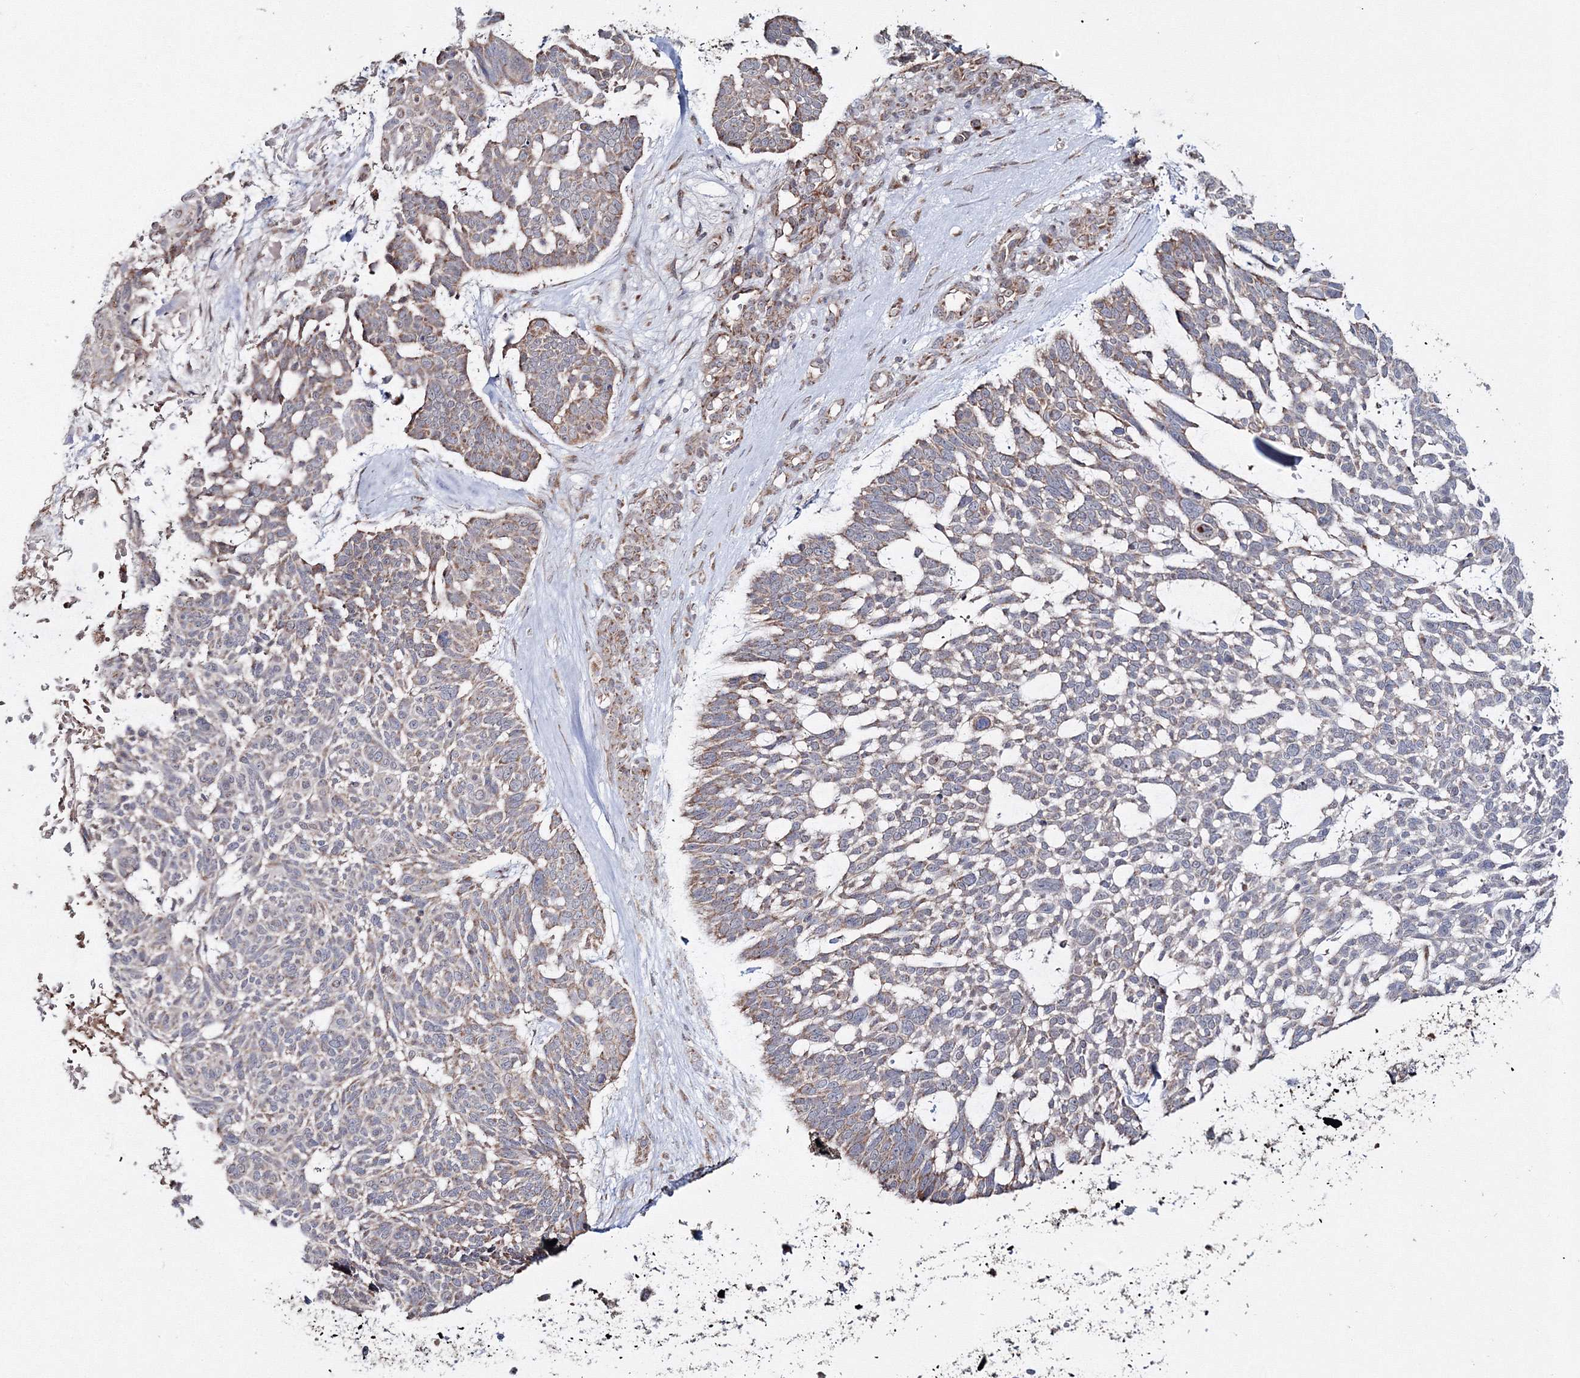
{"staining": {"intensity": "weak", "quantity": "25%-75%", "location": "cytoplasmic/membranous"}, "tissue": "skin cancer", "cell_type": "Tumor cells", "image_type": "cancer", "snomed": [{"axis": "morphology", "description": "Basal cell carcinoma"}, {"axis": "topography", "description": "Skin"}], "caption": "Tumor cells reveal low levels of weak cytoplasmic/membranous positivity in about 25%-75% of cells in skin basal cell carcinoma.", "gene": "PEX13", "patient": {"sex": "male", "age": 88}}